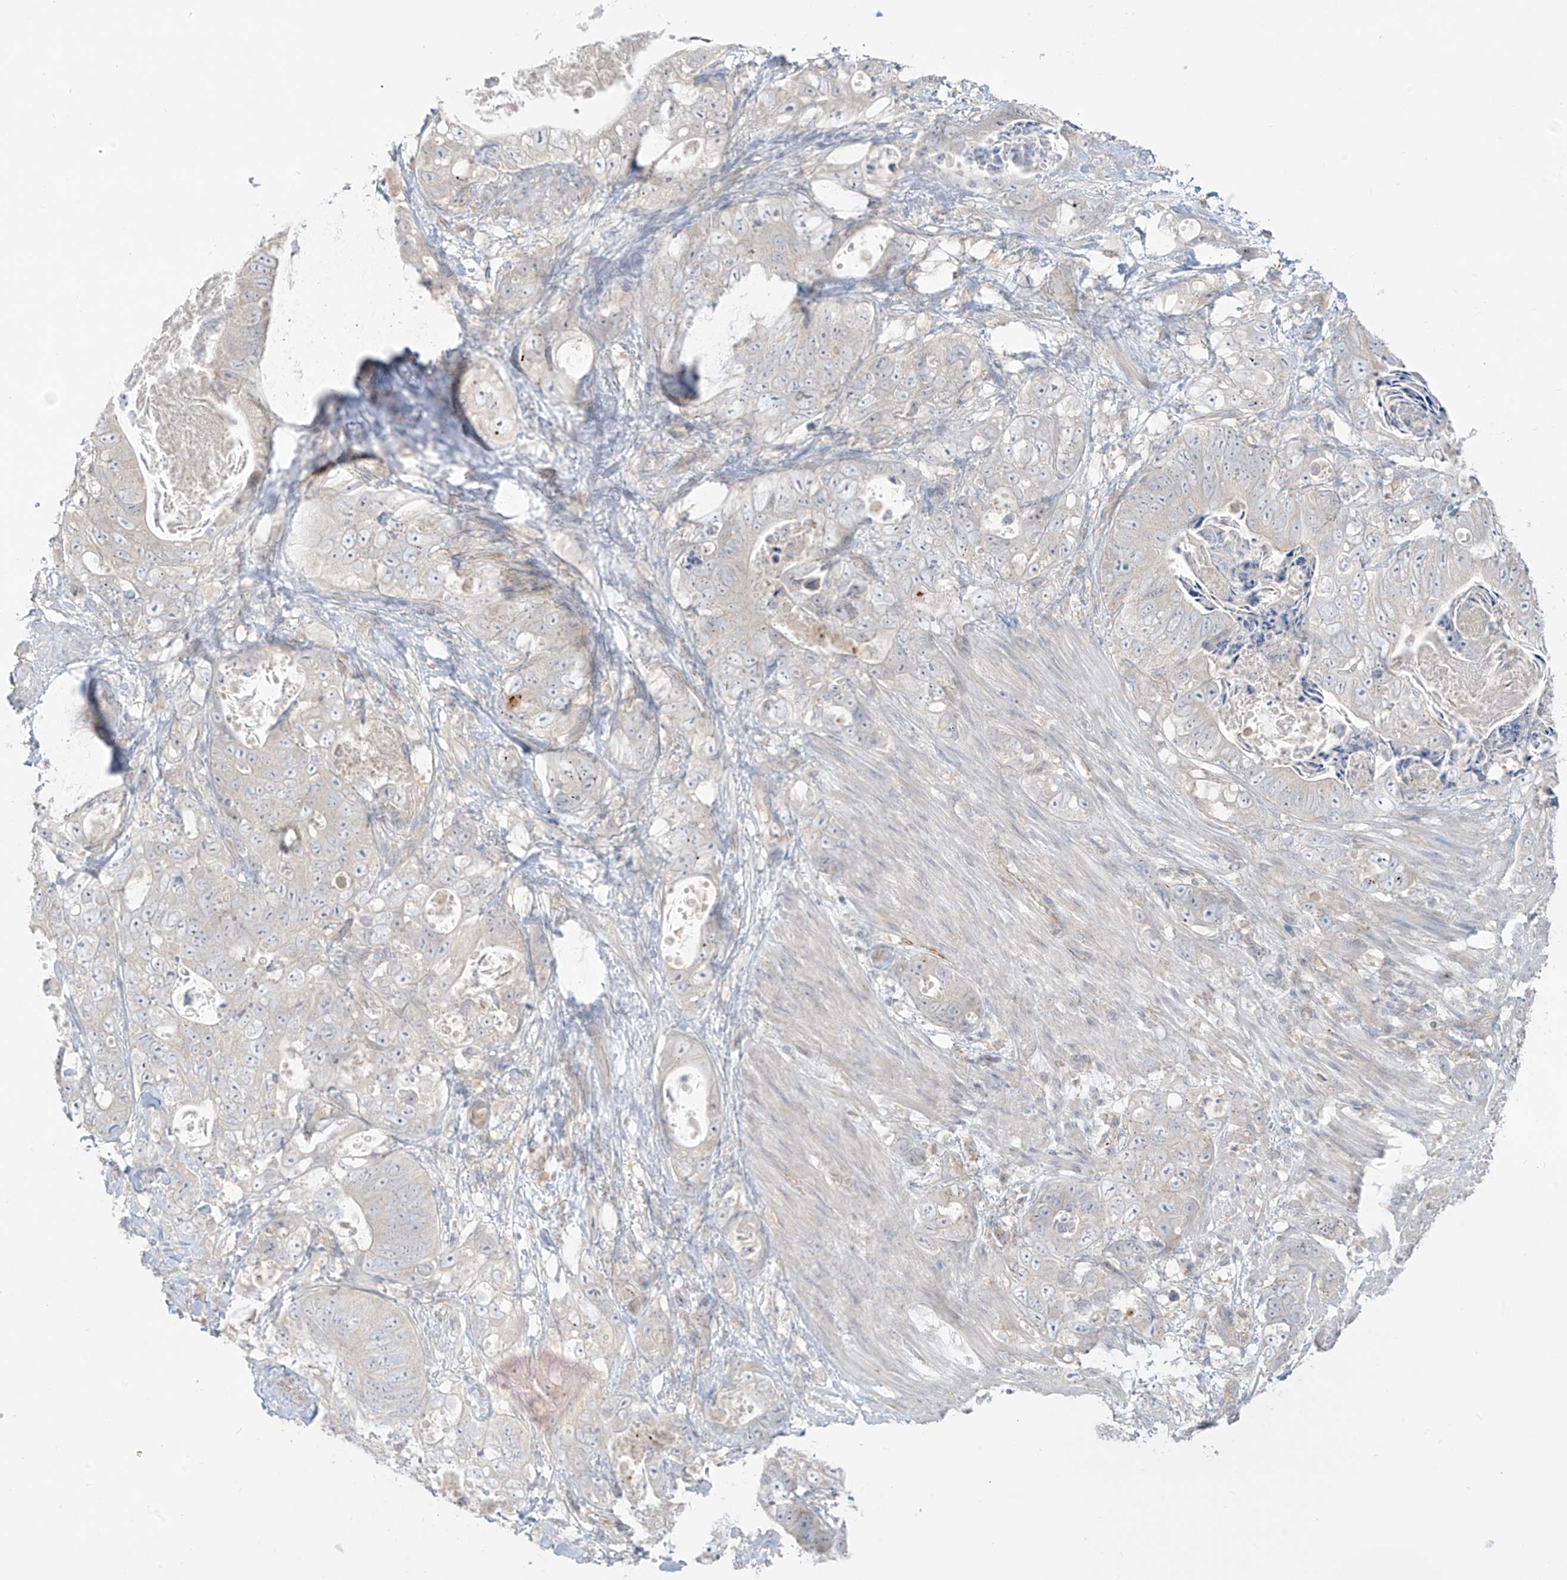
{"staining": {"intensity": "negative", "quantity": "none", "location": "none"}, "tissue": "stomach cancer", "cell_type": "Tumor cells", "image_type": "cancer", "snomed": [{"axis": "morphology", "description": "Normal tissue, NOS"}, {"axis": "morphology", "description": "Adenocarcinoma, NOS"}, {"axis": "topography", "description": "Stomach"}], "caption": "Tumor cells show no significant expression in stomach cancer (adenocarcinoma). (IHC, brightfield microscopy, high magnification).", "gene": "ANGEL2", "patient": {"sex": "female", "age": 89}}